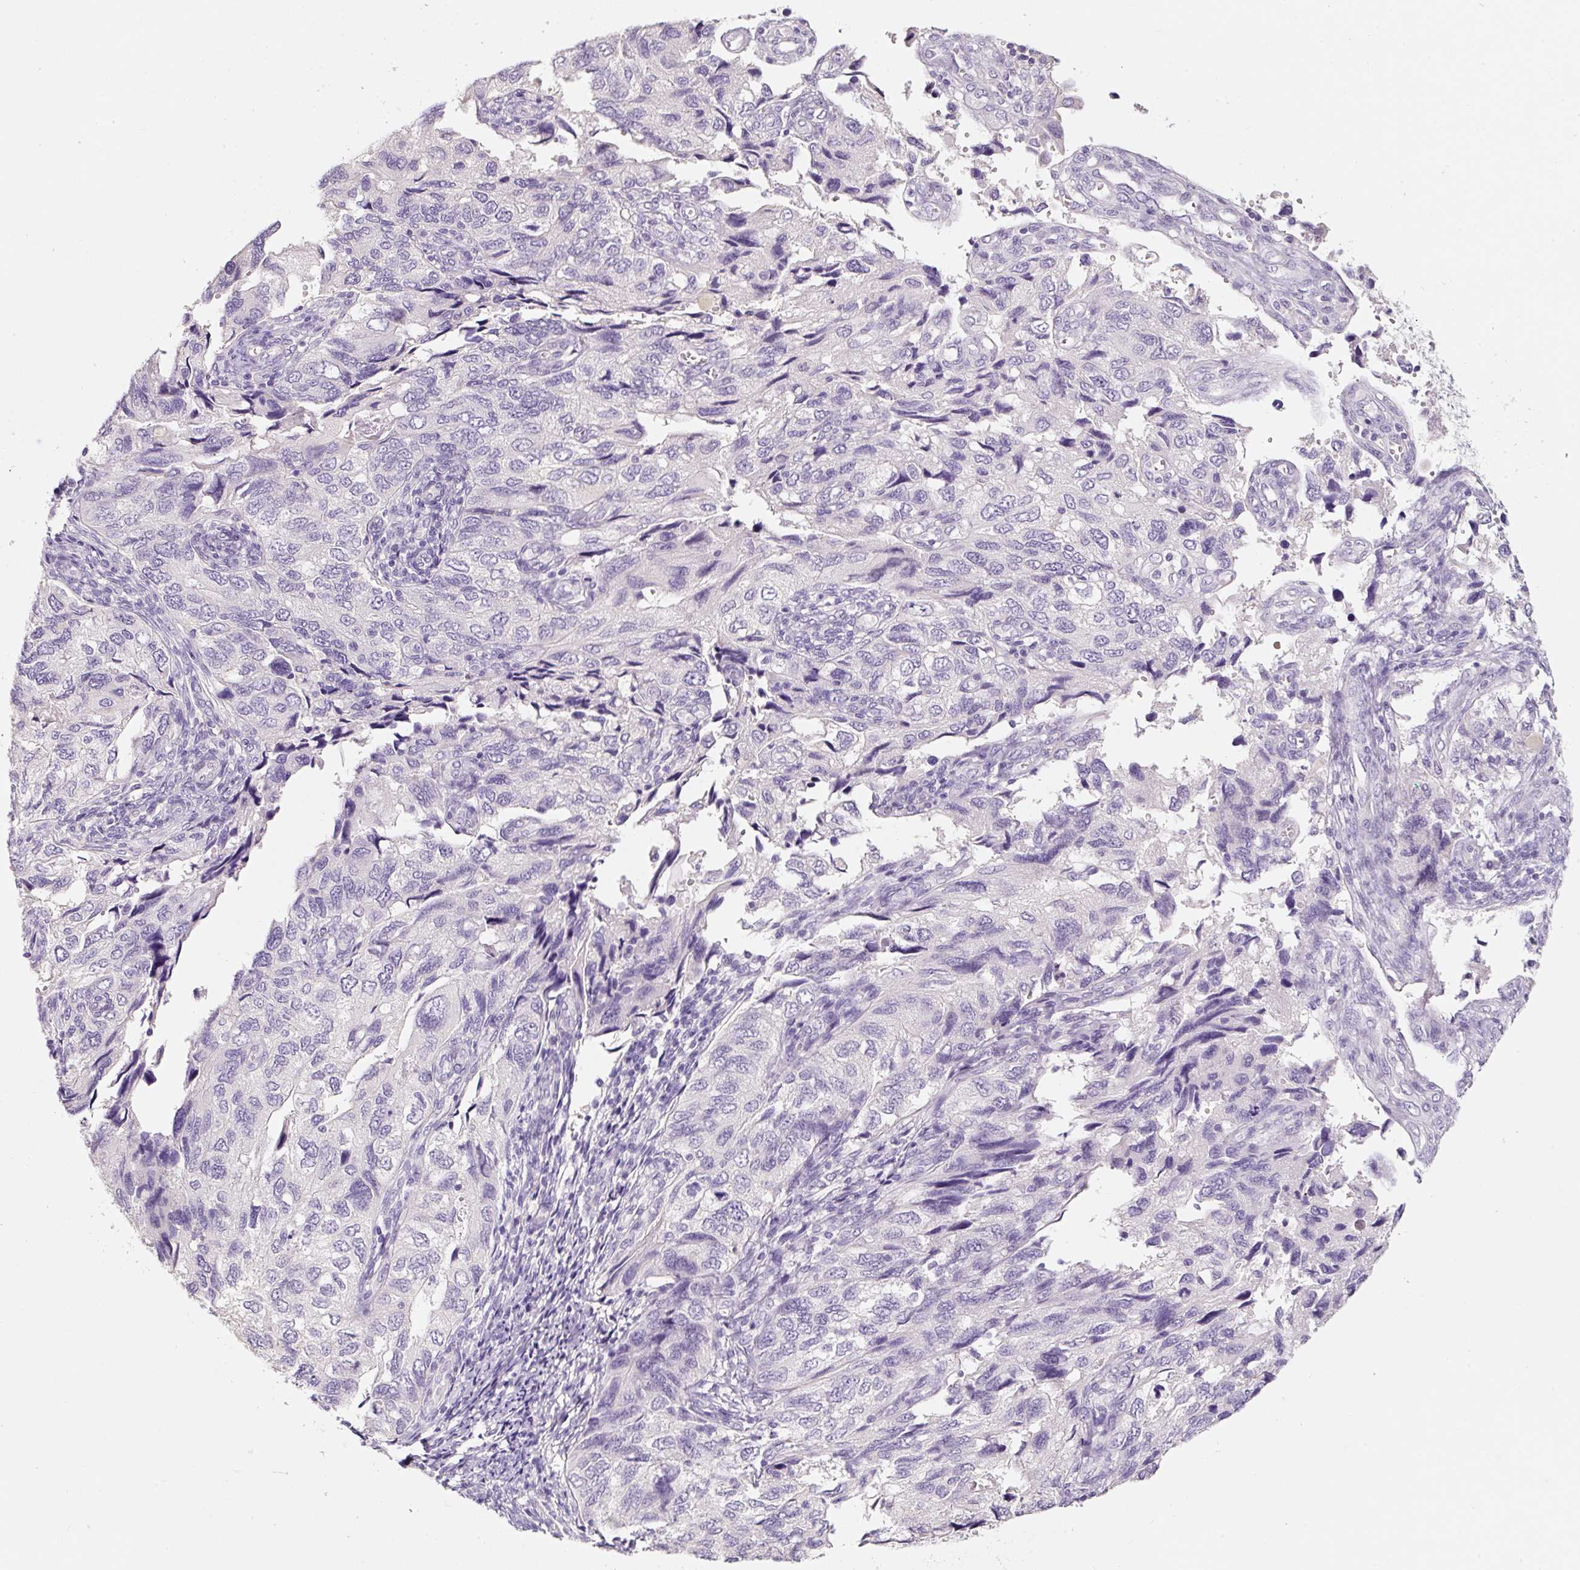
{"staining": {"intensity": "negative", "quantity": "none", "location": "none"}, "tissue": "endometrial cancer", "cell_type": "Tumor cells", "image_type": "cancer", "snomed": [{"axis": "morphology", "description": "Carcinoma, NOS"}, {"axis": "topography", "description": "Uterus"}], "caption": "Tumor cells are negative for protein expression in human endometrial cancer (carcinoma). (Stains: DAB IHC with hematoxylin counter stain, Microscopy: brightfield microscopy at high magnification).", "gene": "SYP", "patient": {"sex": "female", "age": 76}}